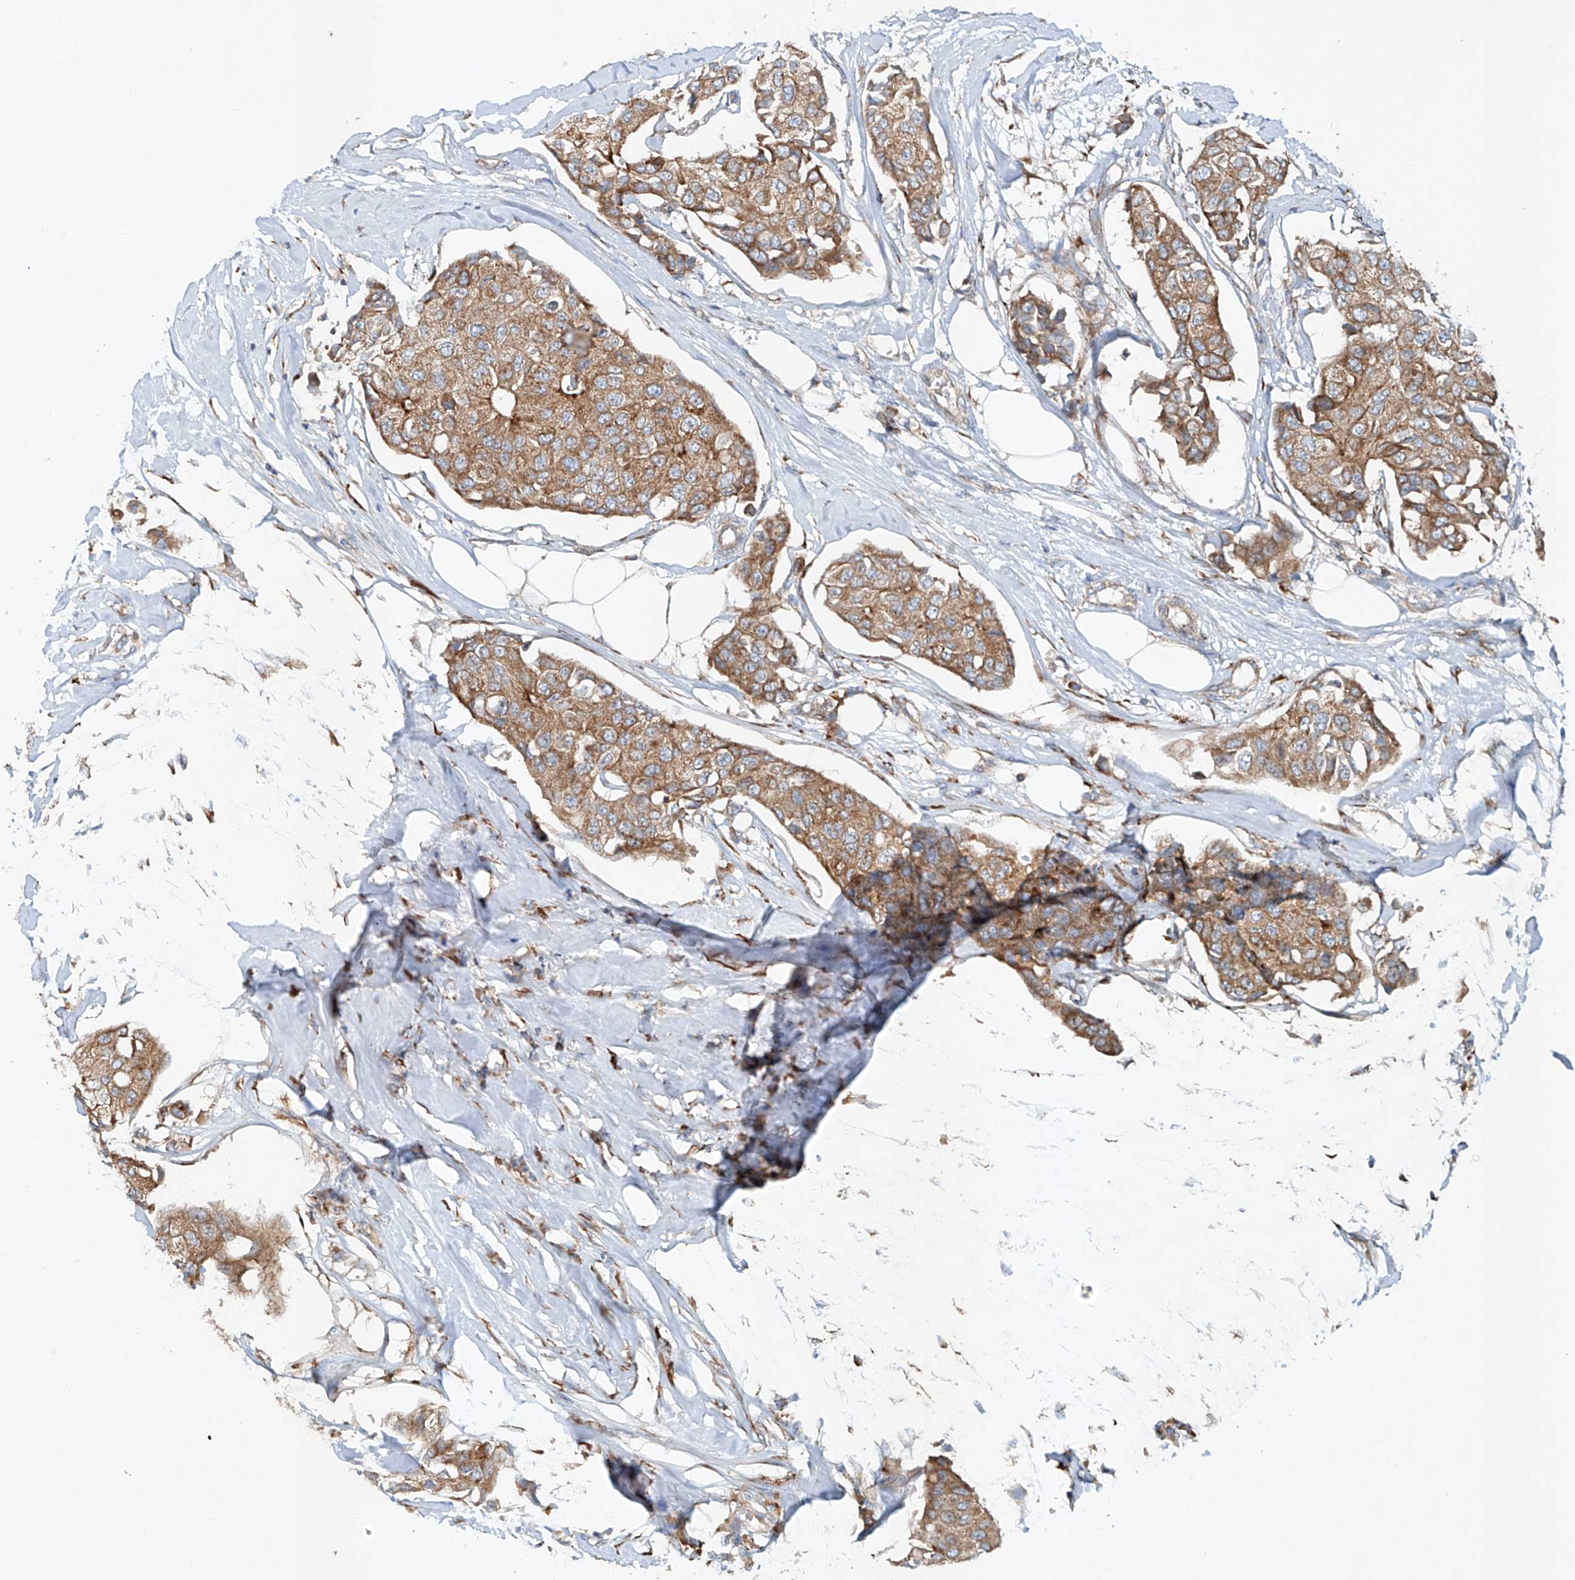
{"staining": {"intensity": "moderate", "quantity": ">75%", "location": "cytoplasmic/membranous"}, "tissue": "breast cancer", "cell_type": "Tumor cells", "image_type": "cancer", "snomed": [{"axis": "morphology", "description": "Duct carcinoma"}, {"axis": "topography", "description": "Breast"}], "caption": "The immunohistochemical stain highlights moderate cytoplasmic/membranous staining in tumor cells of breast cancer tissue.", "gene": "SNAP29", "patient": {"sex": "female", "age": 80}}